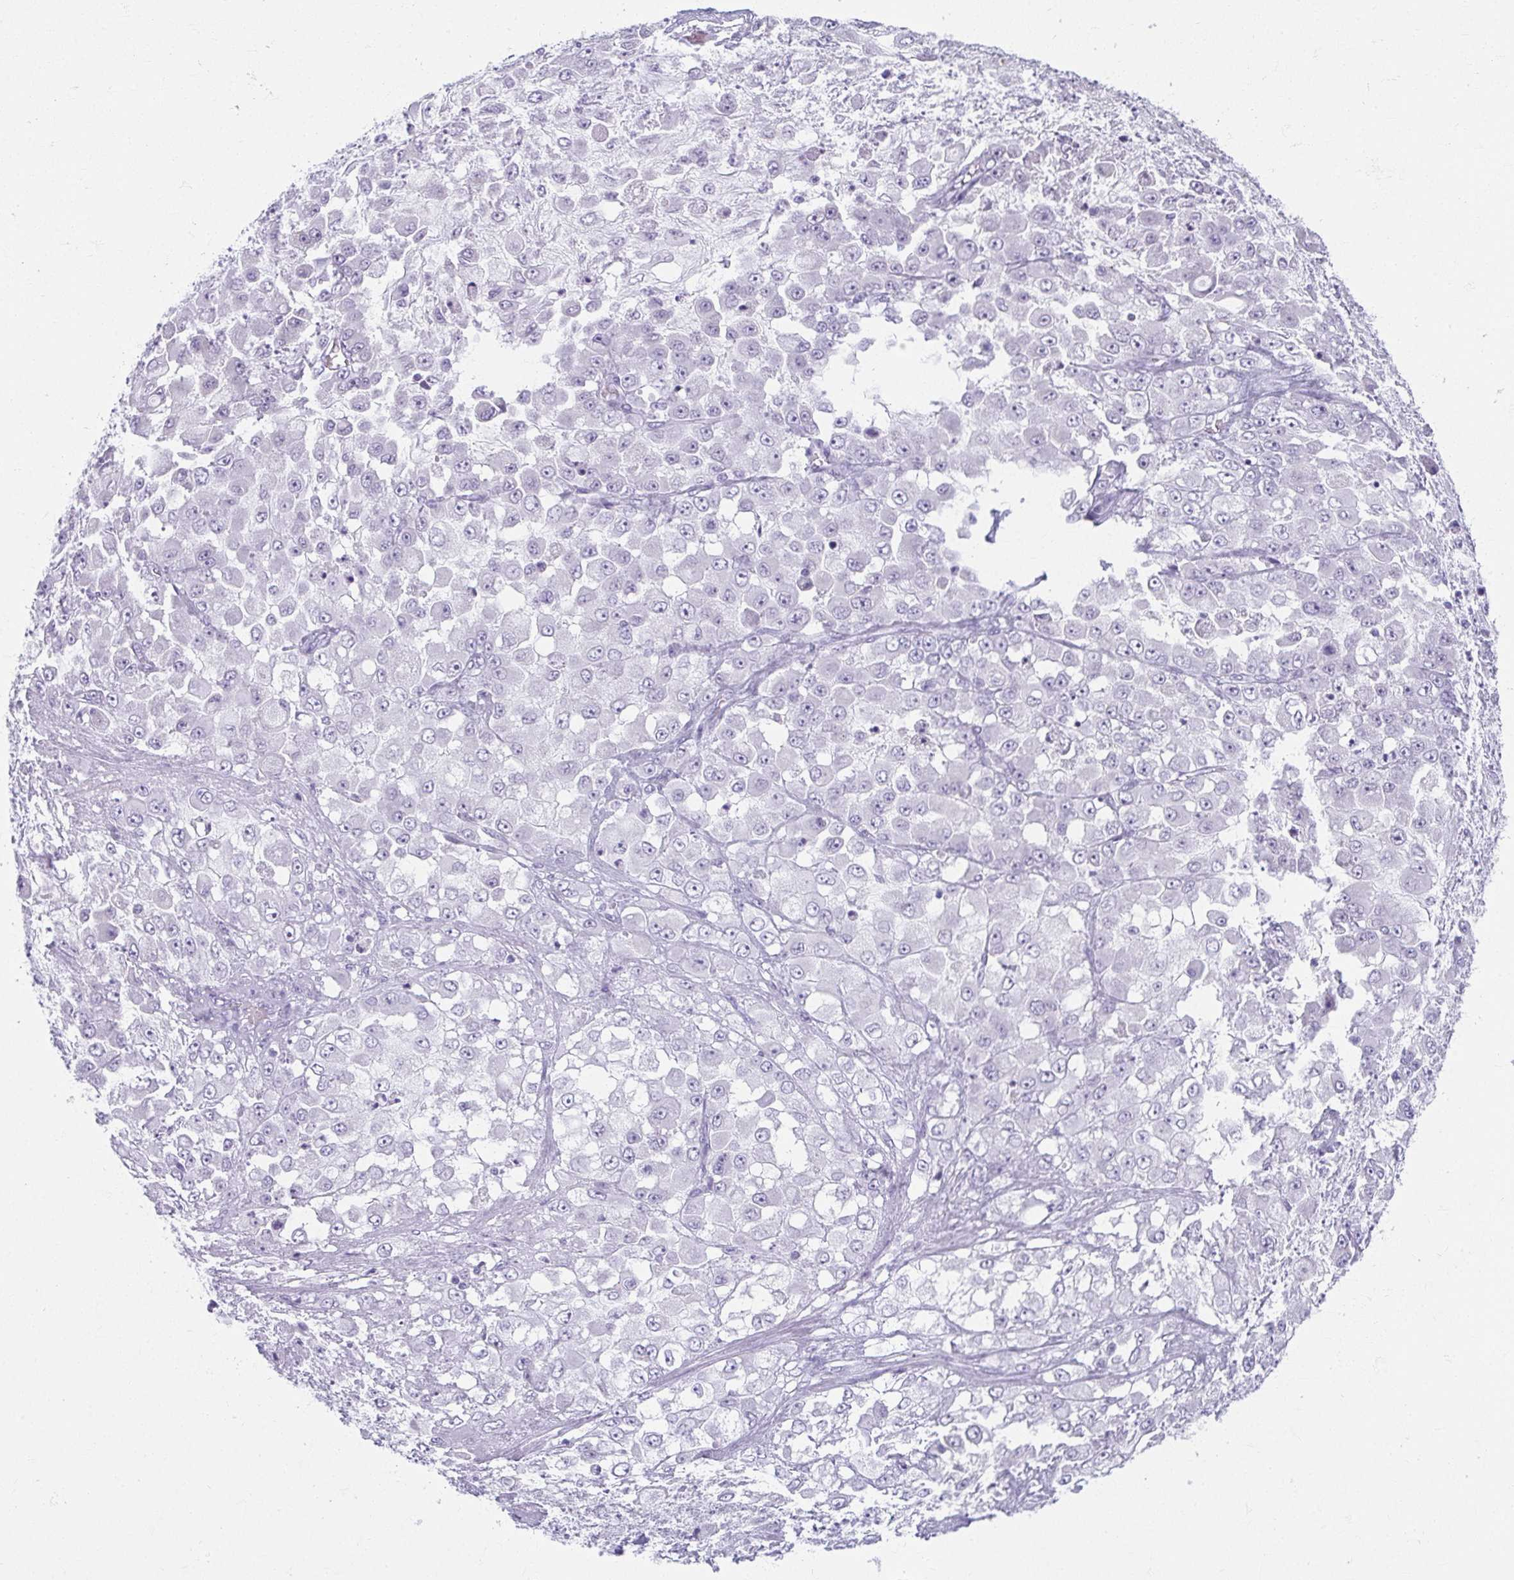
{"staining": {"intensity": "negative", "quantity": "none", "location": "none"}, "tissue": "stomach cancer", "cell_type": "Tumor cells", "image_type": "cancer", "snomed": [{"axis": "morphology", "description": "Adenocarcinoma, NOS"}, {"axis": "topography", "description": "Stomach"}], "caption": "Photomicrograph shows no significant protein staining in tumor cells of stomach adenocarcinoma.", "gene": "MOBP", "patient": {"sex": "female", "age": 76}}